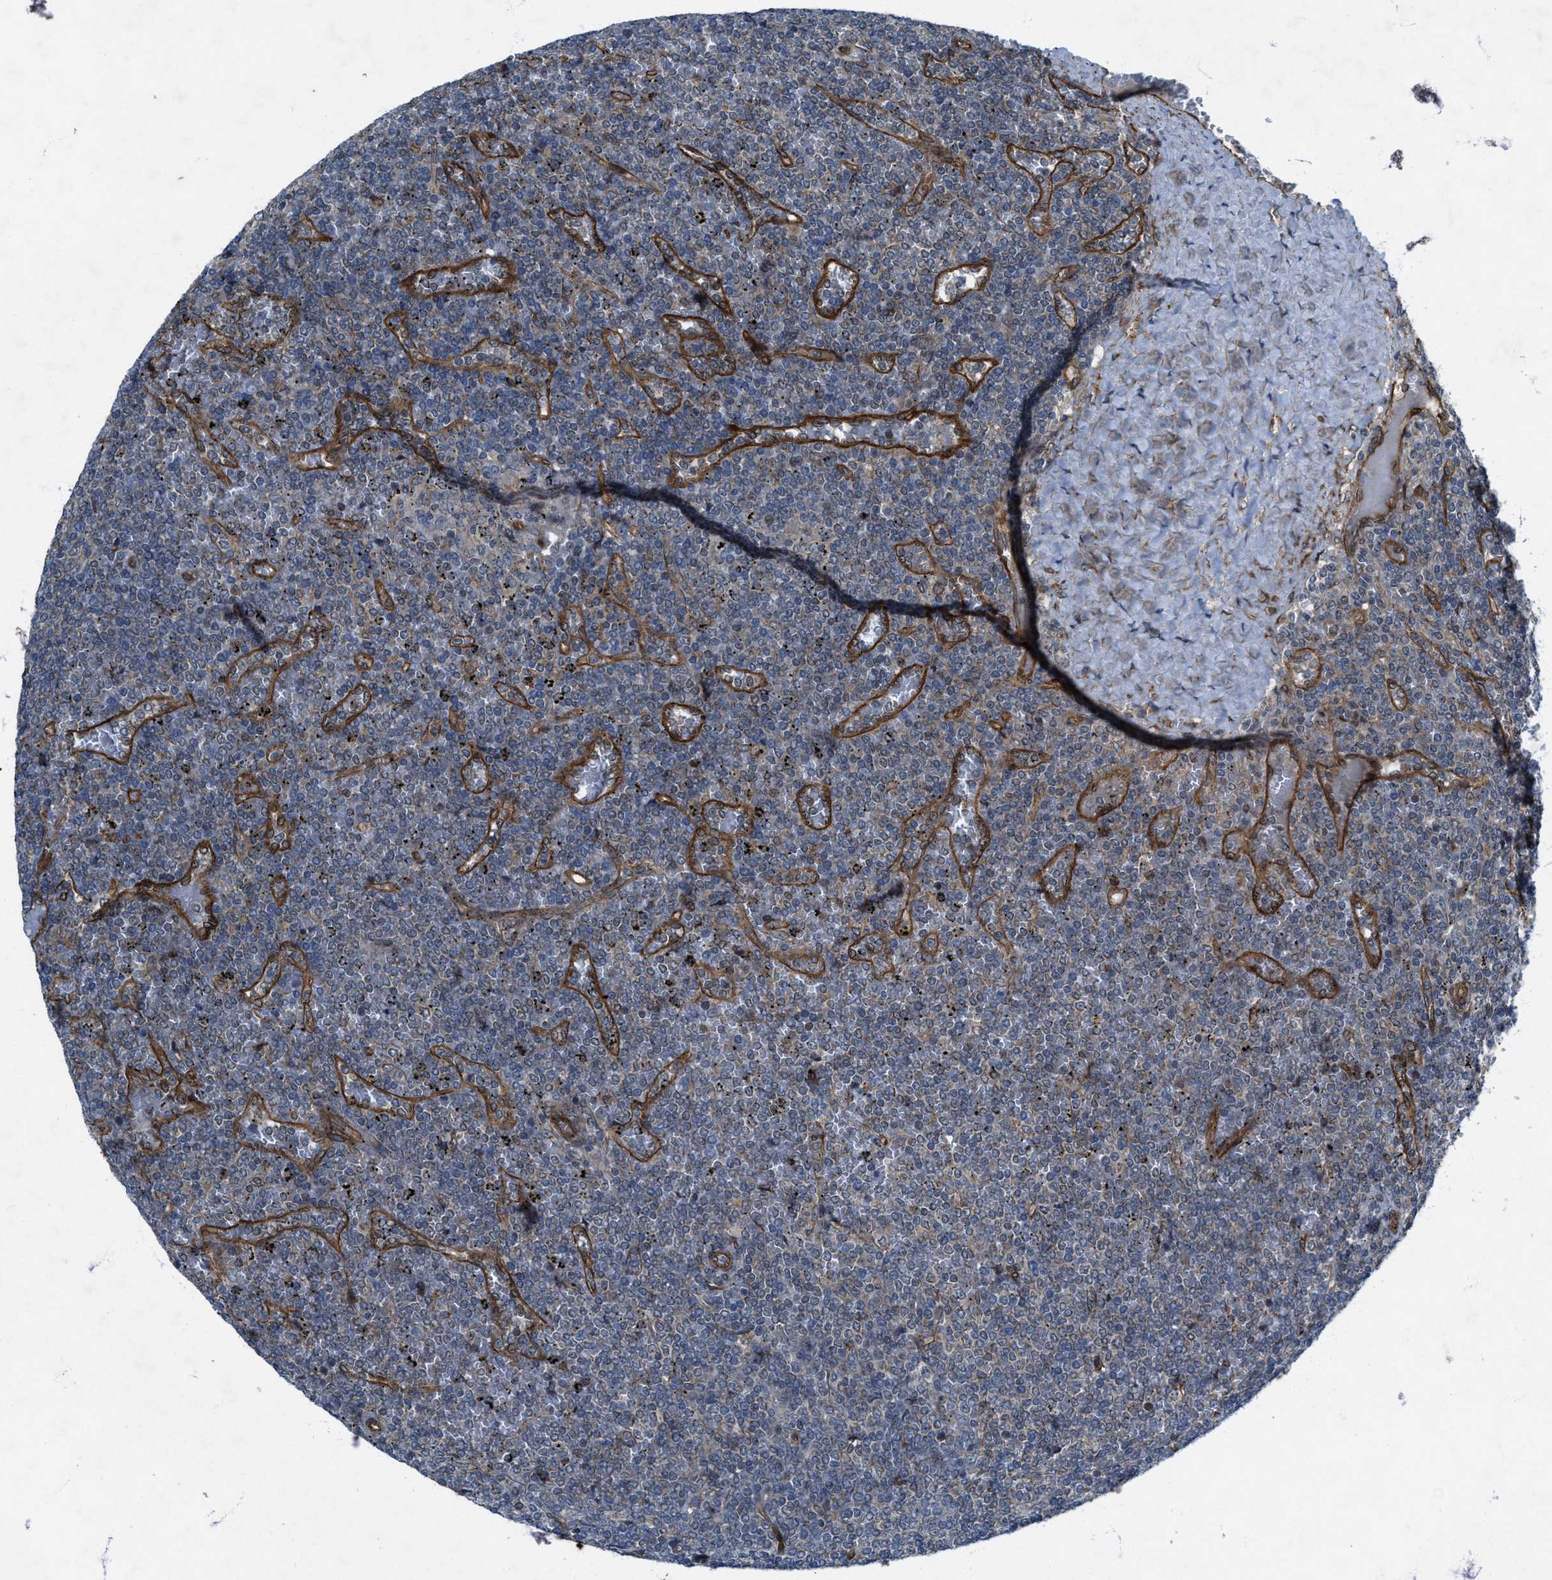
{"staining": {"intensity": "negative", "quantity": "none", "location": "none"}, "tissue": "lymphoma", "cell_type": "Tumor cells", "image_type": "cancer", "snomed": [{"axis": "morphology", "description": "Malignant lymphoma, non-Hodgkin's type, Low grade"}, {"axis": "topography", "description": "Spleen"}], "caption": "This is a micrograph of immunohistochemistry (IHC) staining of lymphoma, which shows no expression in tumor cells.", "gene": "URGCP", "patient": {"sex": "female", "age": 19}}